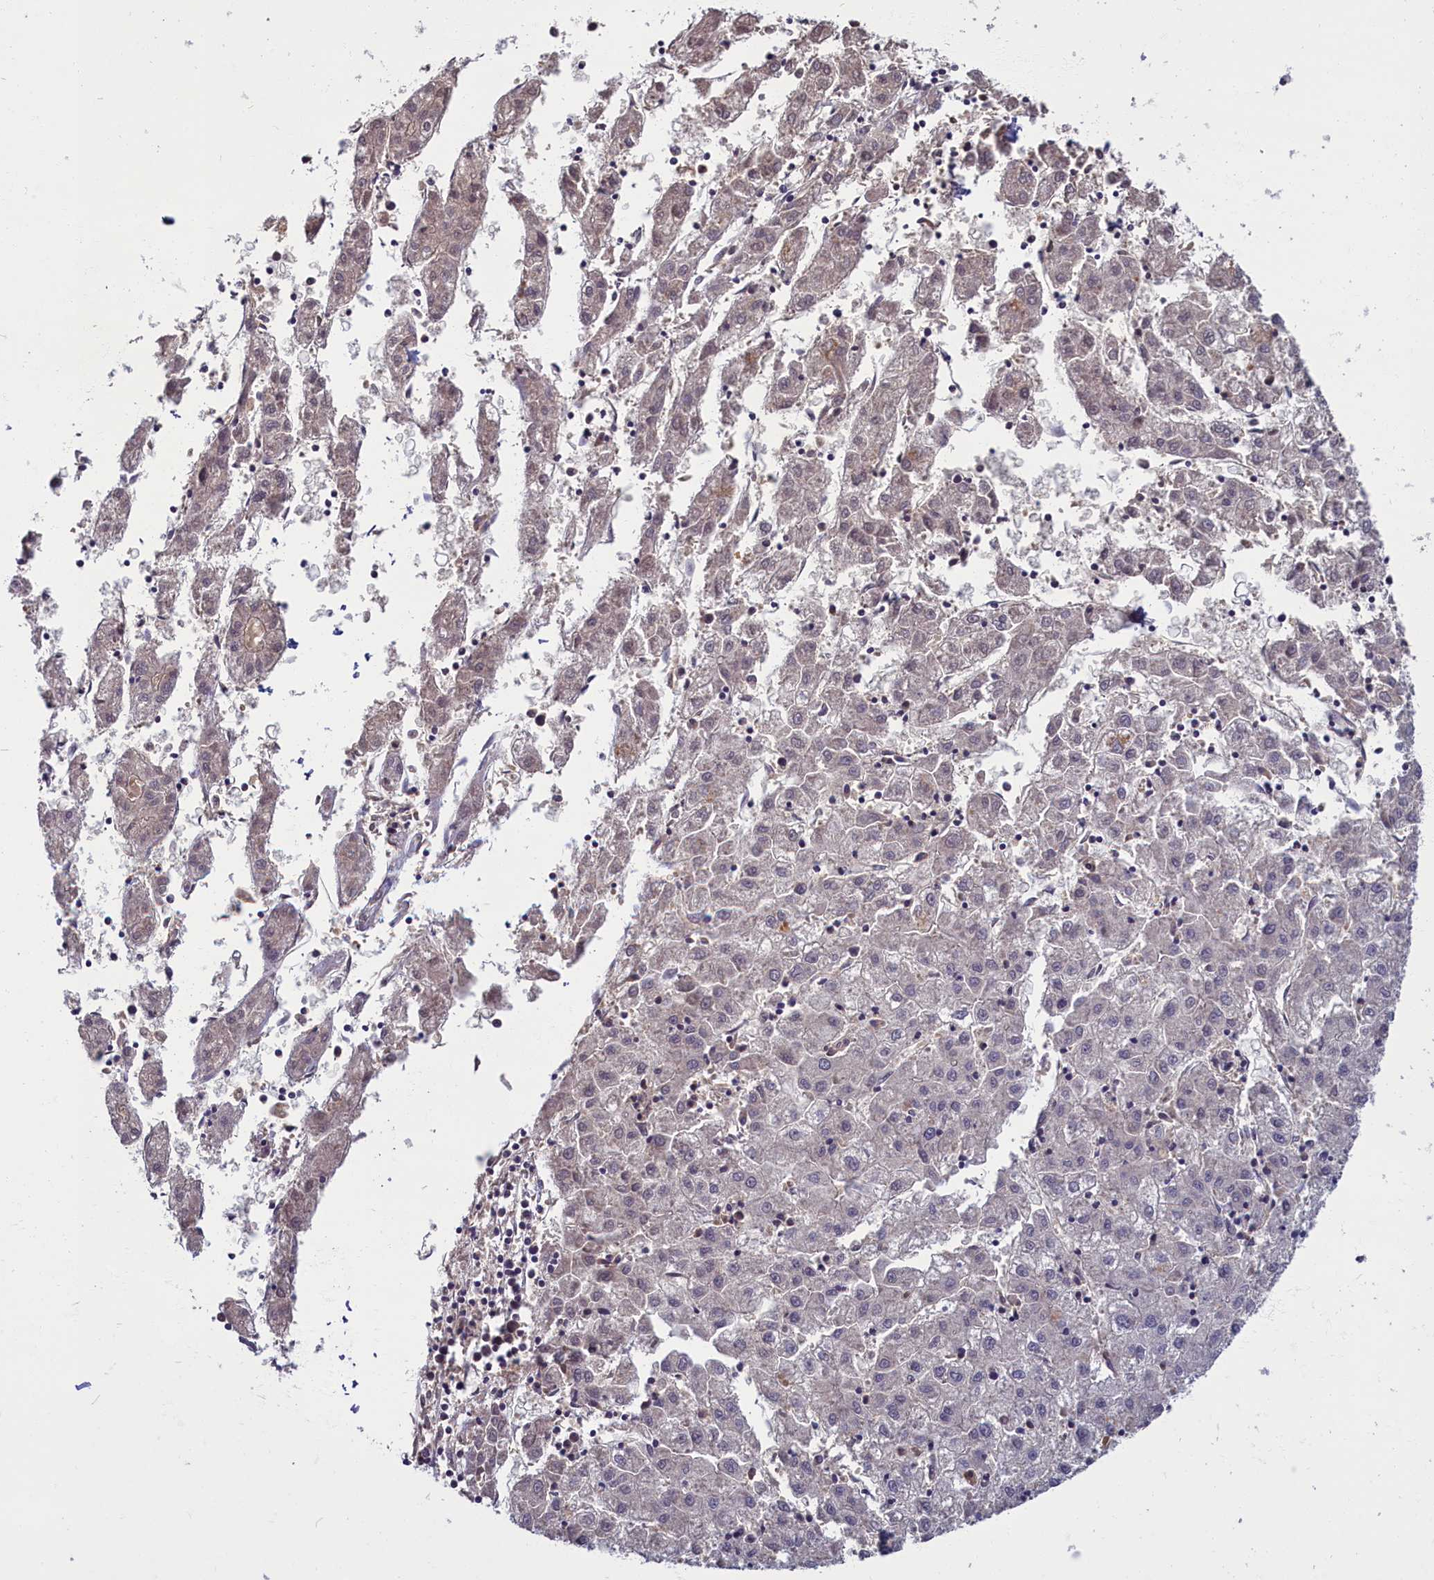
{"staining": {"intensity": "negative", "quantity": "none", "location": "none"}, "tissue": "liver cancer", "cell_type": "Tumor cells", "image_type": "cancer", "snomed": [{"axis": "morphology", "description": "Carcinoma, Hepatocellular, NOS"}, {"axis": "topography", "description": "Liver"}], "caption": "The image reveals no staining of tumor cells in liver cancer.", "gene": "SV2C", "patient": {"sex": "male", "age": 72}}